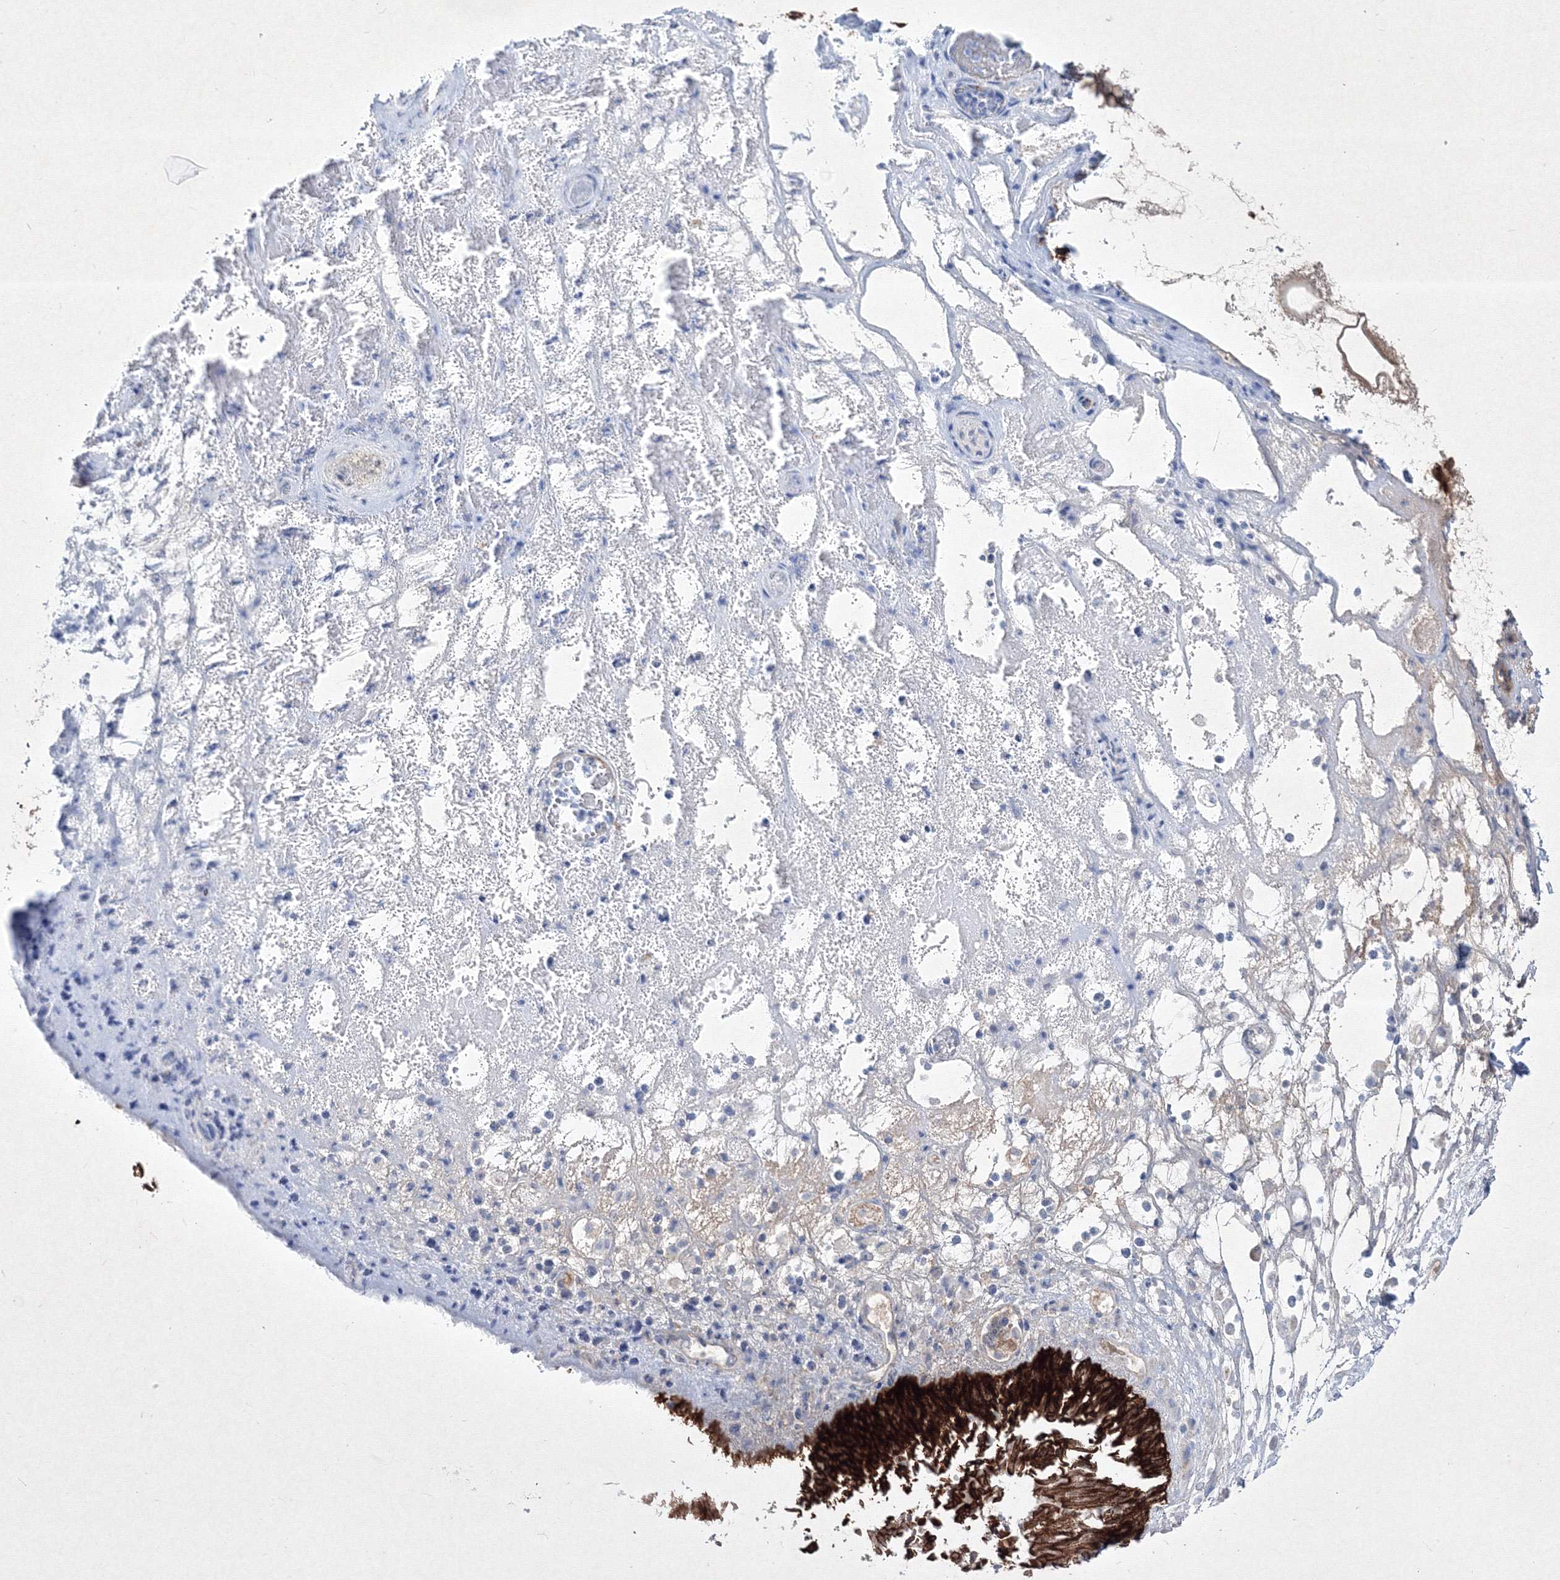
{"staining": {"intensity": "strong", "quantity": ">75%", "location": "cytoplasmic/membranous"}, "tissue": "nasopharynx", "cell_type": "Respiratory epithelial cells", "image_type": "normal", "snomed": [{"axis": "morphology", "description": "Normal tissue, NOS"}, {"axis": "morphology", "description": "Inflammation, NOS"}, {"axis": "morphology", "description": "Malignant melanoma, Metastatic site"}, {"axis": "topography", "description": "Nasopharynx"}], "caption": "This micrograph displays immunohistochemistry staining of benign human nasopharynx, with high strong cytoplasmic/membranous expression in about >75% of respiratory epithelial cells.", "gene": "TMEM139", "patient": {"sex": "male", "age": 70}}